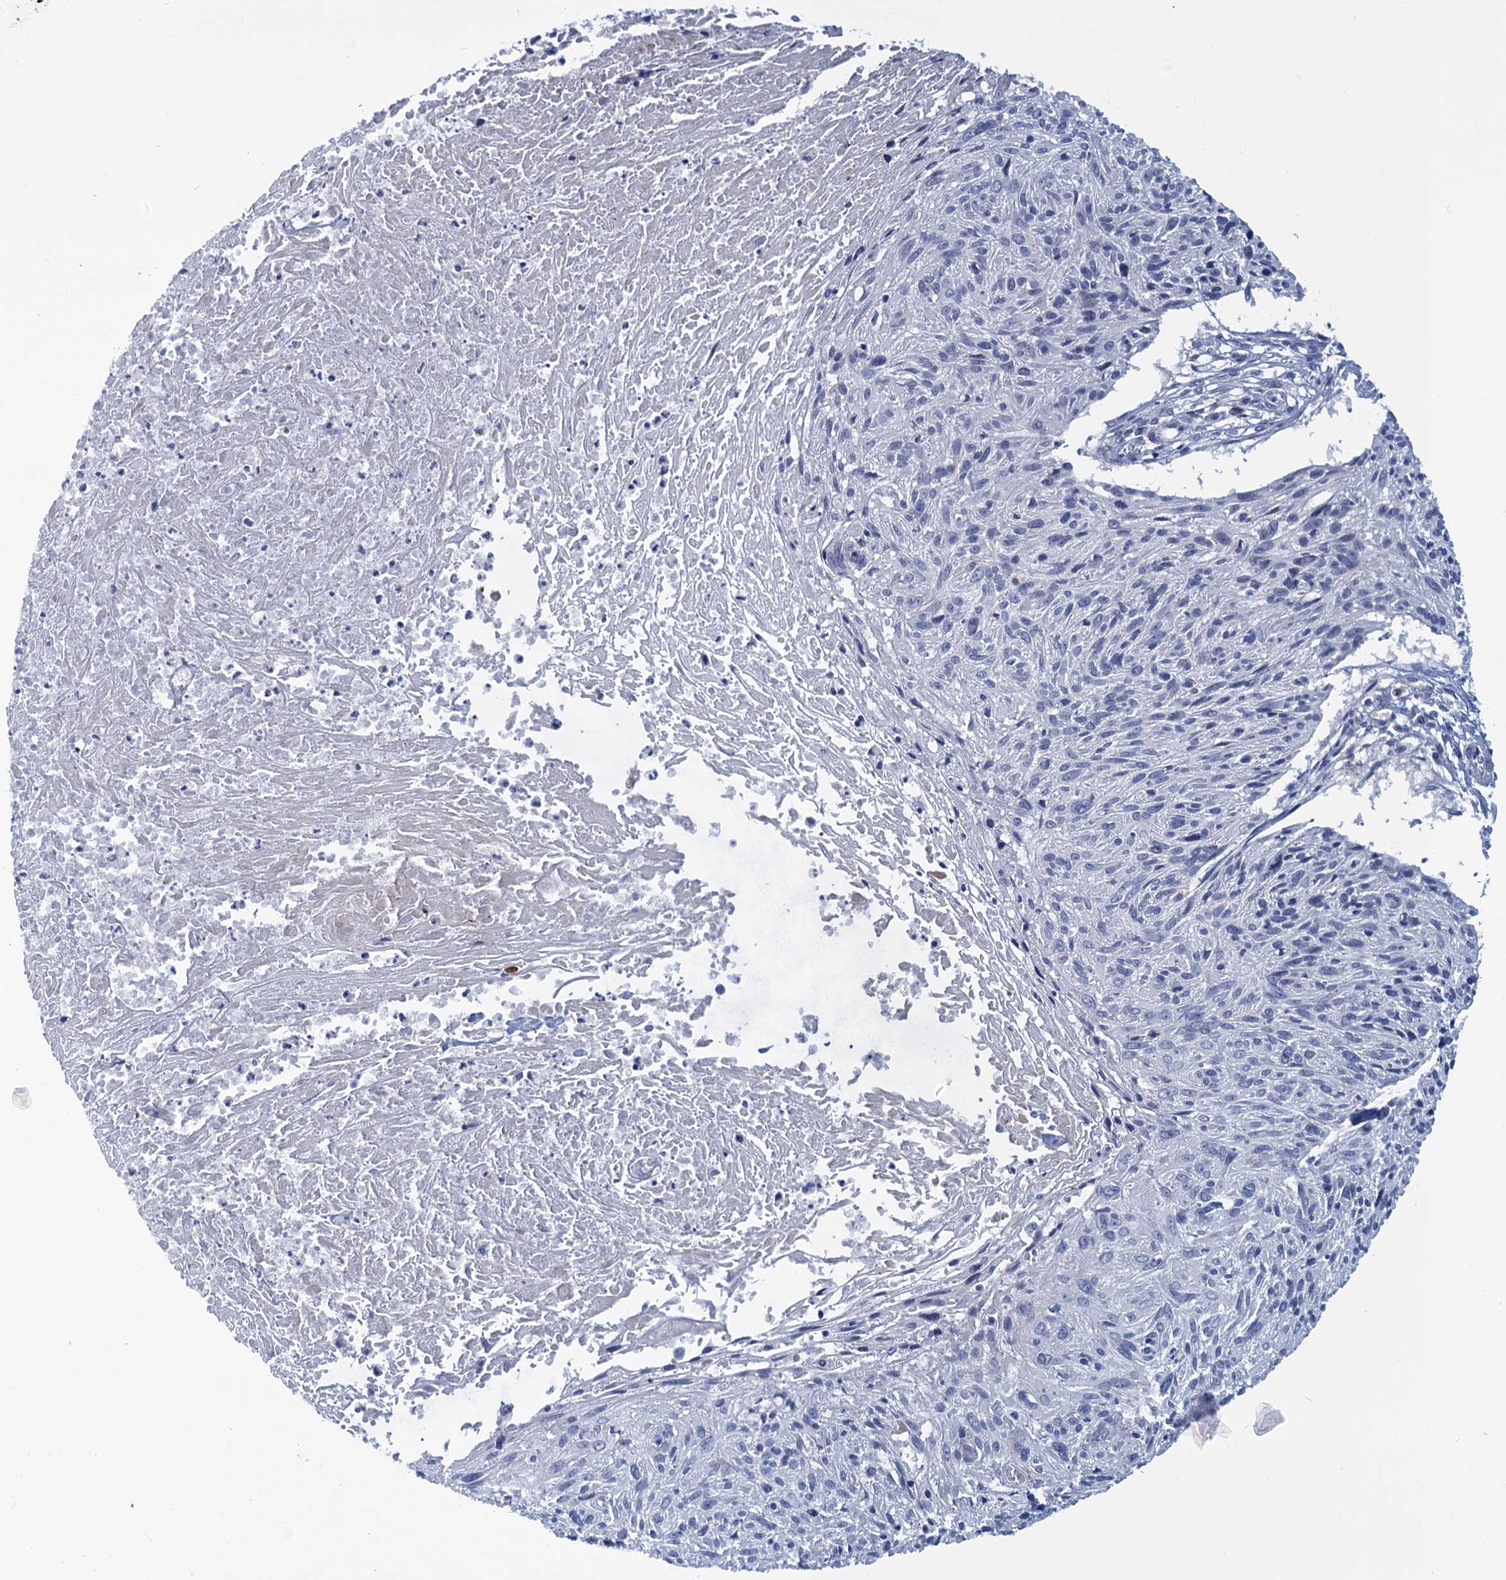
{"staining": {"intensity": "negative", "quantity": "none", "location": "none"}, "tissue": "cervical cancer", "cell_type": "Tumor cells", "image_type": "cancer", "snomed": [{"axis": "morphology", "description": "Squamous cell carcinoma, NOS"}, {"axis": "topography", "description": "Cervix"}], "caption": "This is a image of immunohistochemistry staining of cervical cancer, which shows no positivity in tumor cells.", "gene": "SCEL", "patient": {"sex": "female", "age": 51}}